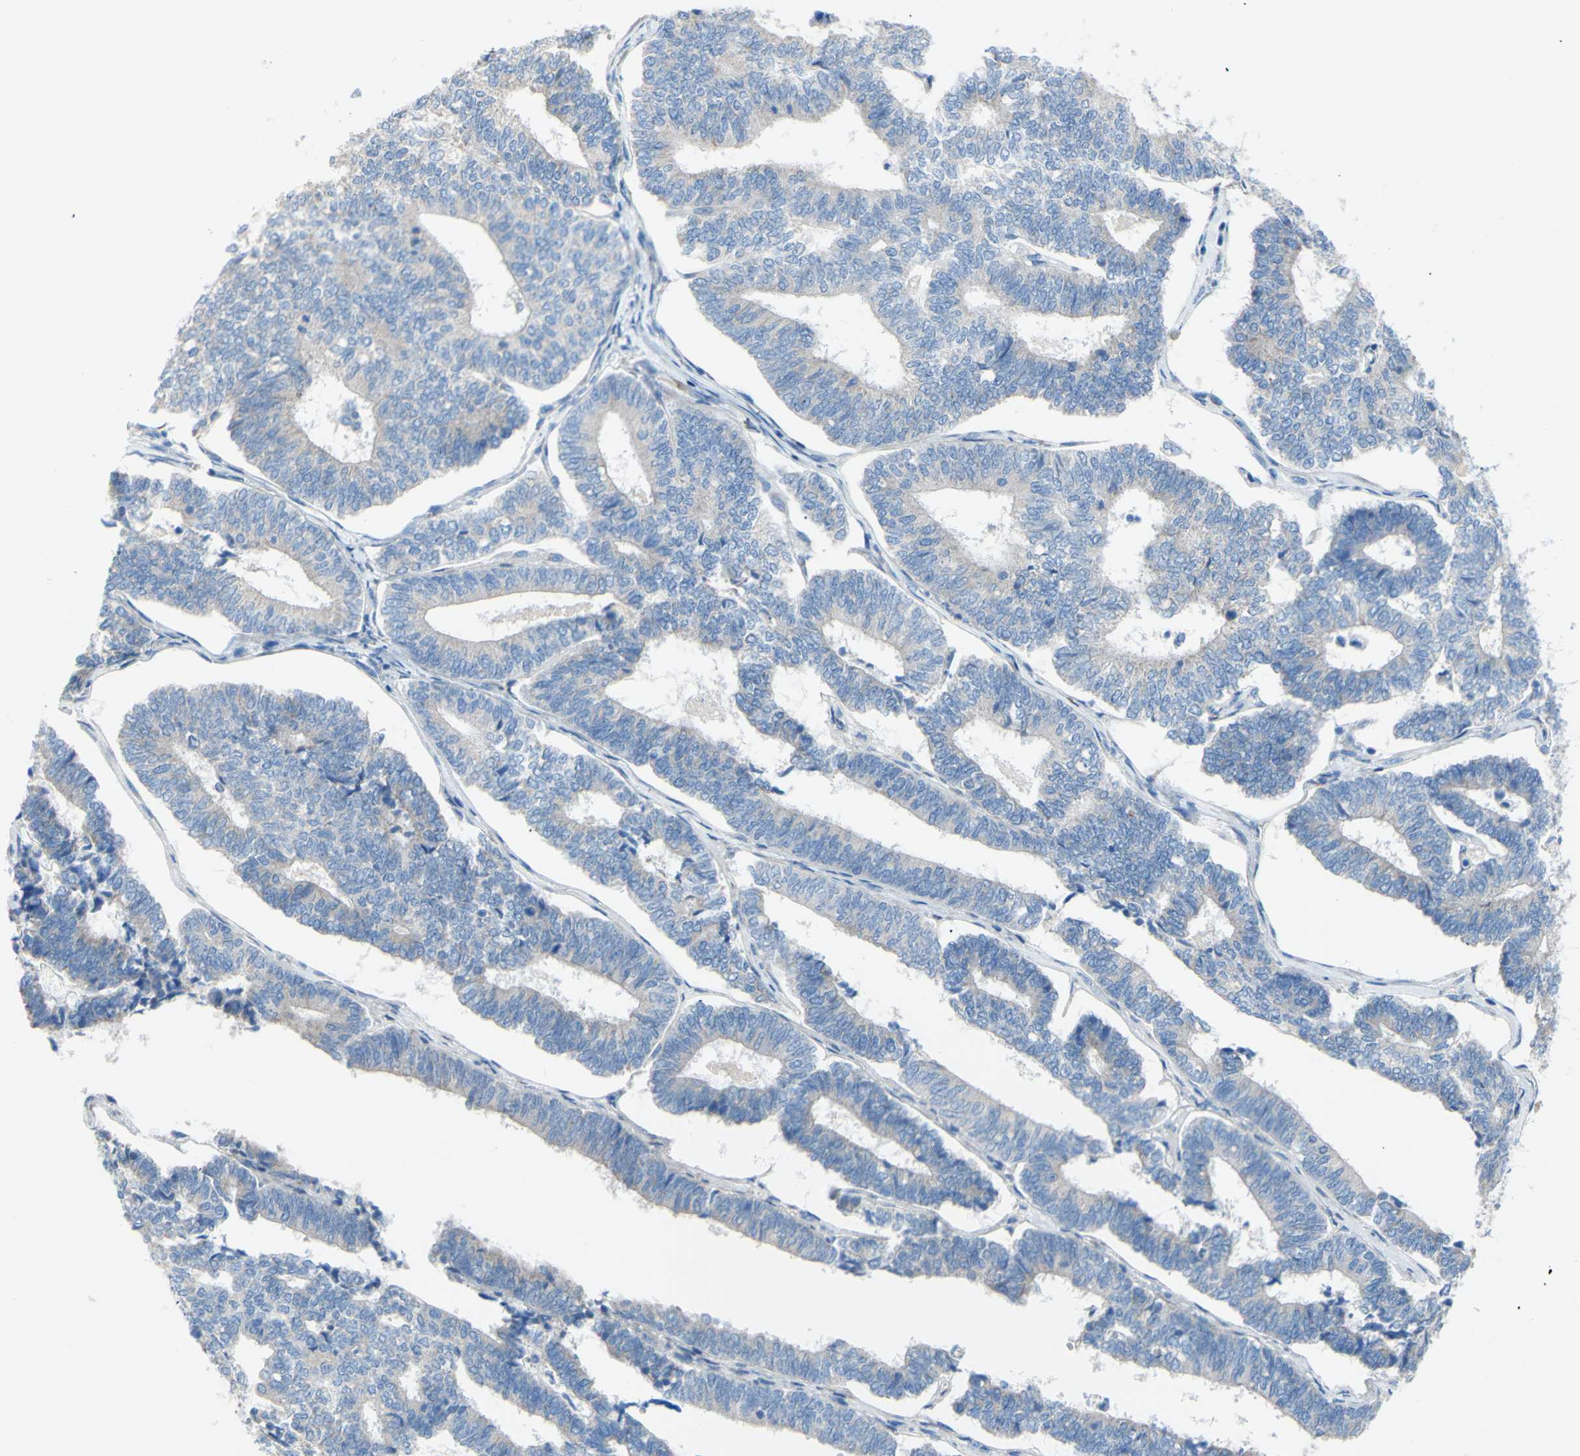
{"staining": {"intensity": "negative", "quantity": "none", "location": "none"}, "tissue": "endometrial cancer", "cell_type": "Tumor cells", "image_type": "cancer", "snomed": [{"axis": "morphology", "description": "Adenocarcinoma, NOS"}, {"axis": "topography", "description": "Endometrium"}], "caption": "Endometrial cancer stained for a protein using immunohistochemistry exhibits no staining tumor cells.", "gene": "TMIGD2", "patient": {"sex": "female", "age": 70}}